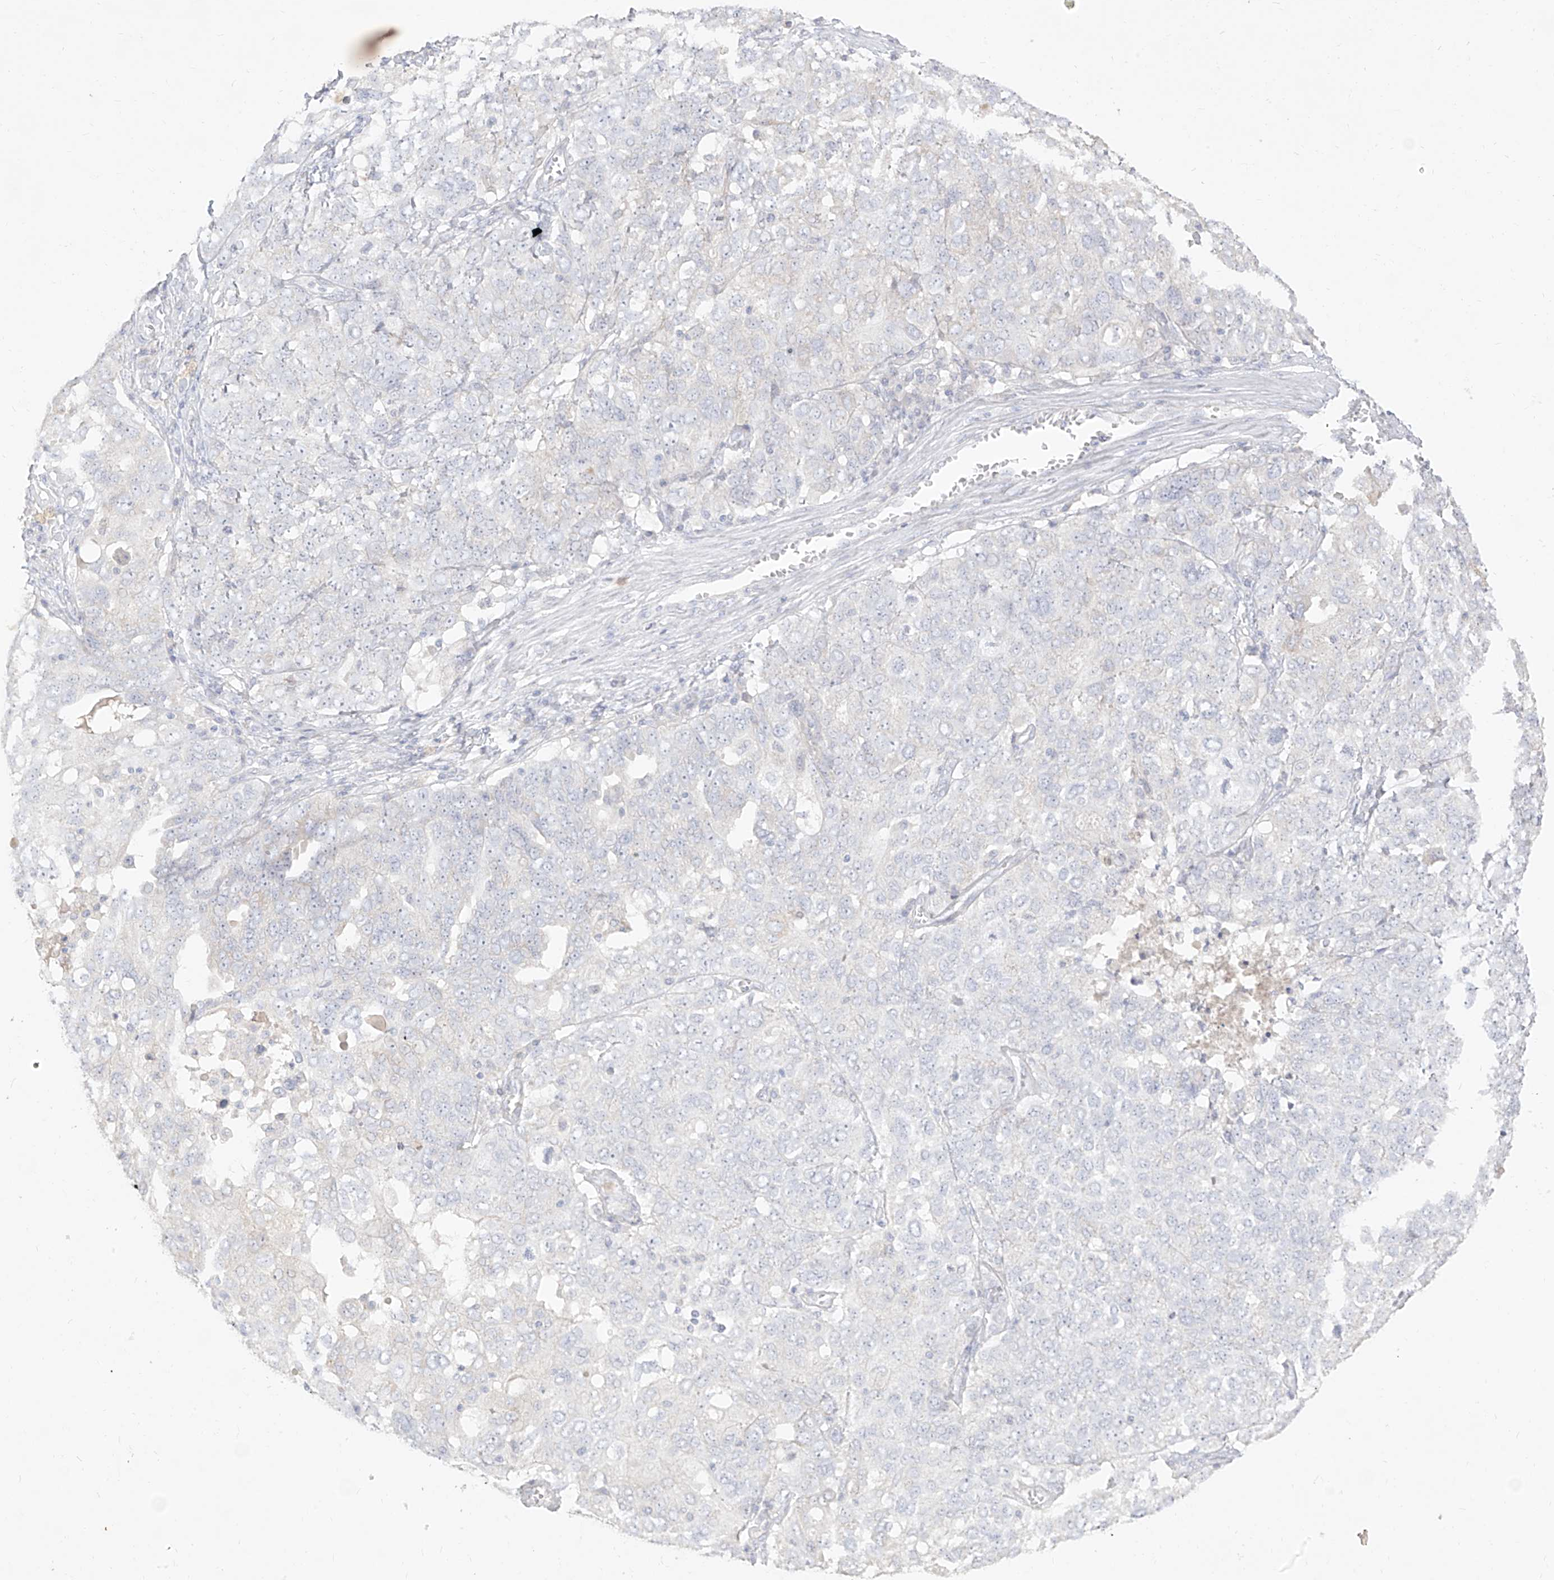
{"staining": {"intensity": "negative", "quantity": "none", "location": "none"}, "tissue": "ovarian cancer", "cell_type": "Tumor cells", "image_type": "cancer", "snomed": [{"axis": "morphology", "description": "Carcinoma, endometroid"}, {"axis": "topography", "description": "Ovary"}], "caption": "Tumor cells show no significant staining in ovarian cancer.", "gene": "ARHGEF40", "patient": {"sex": "female", "age": 62}}